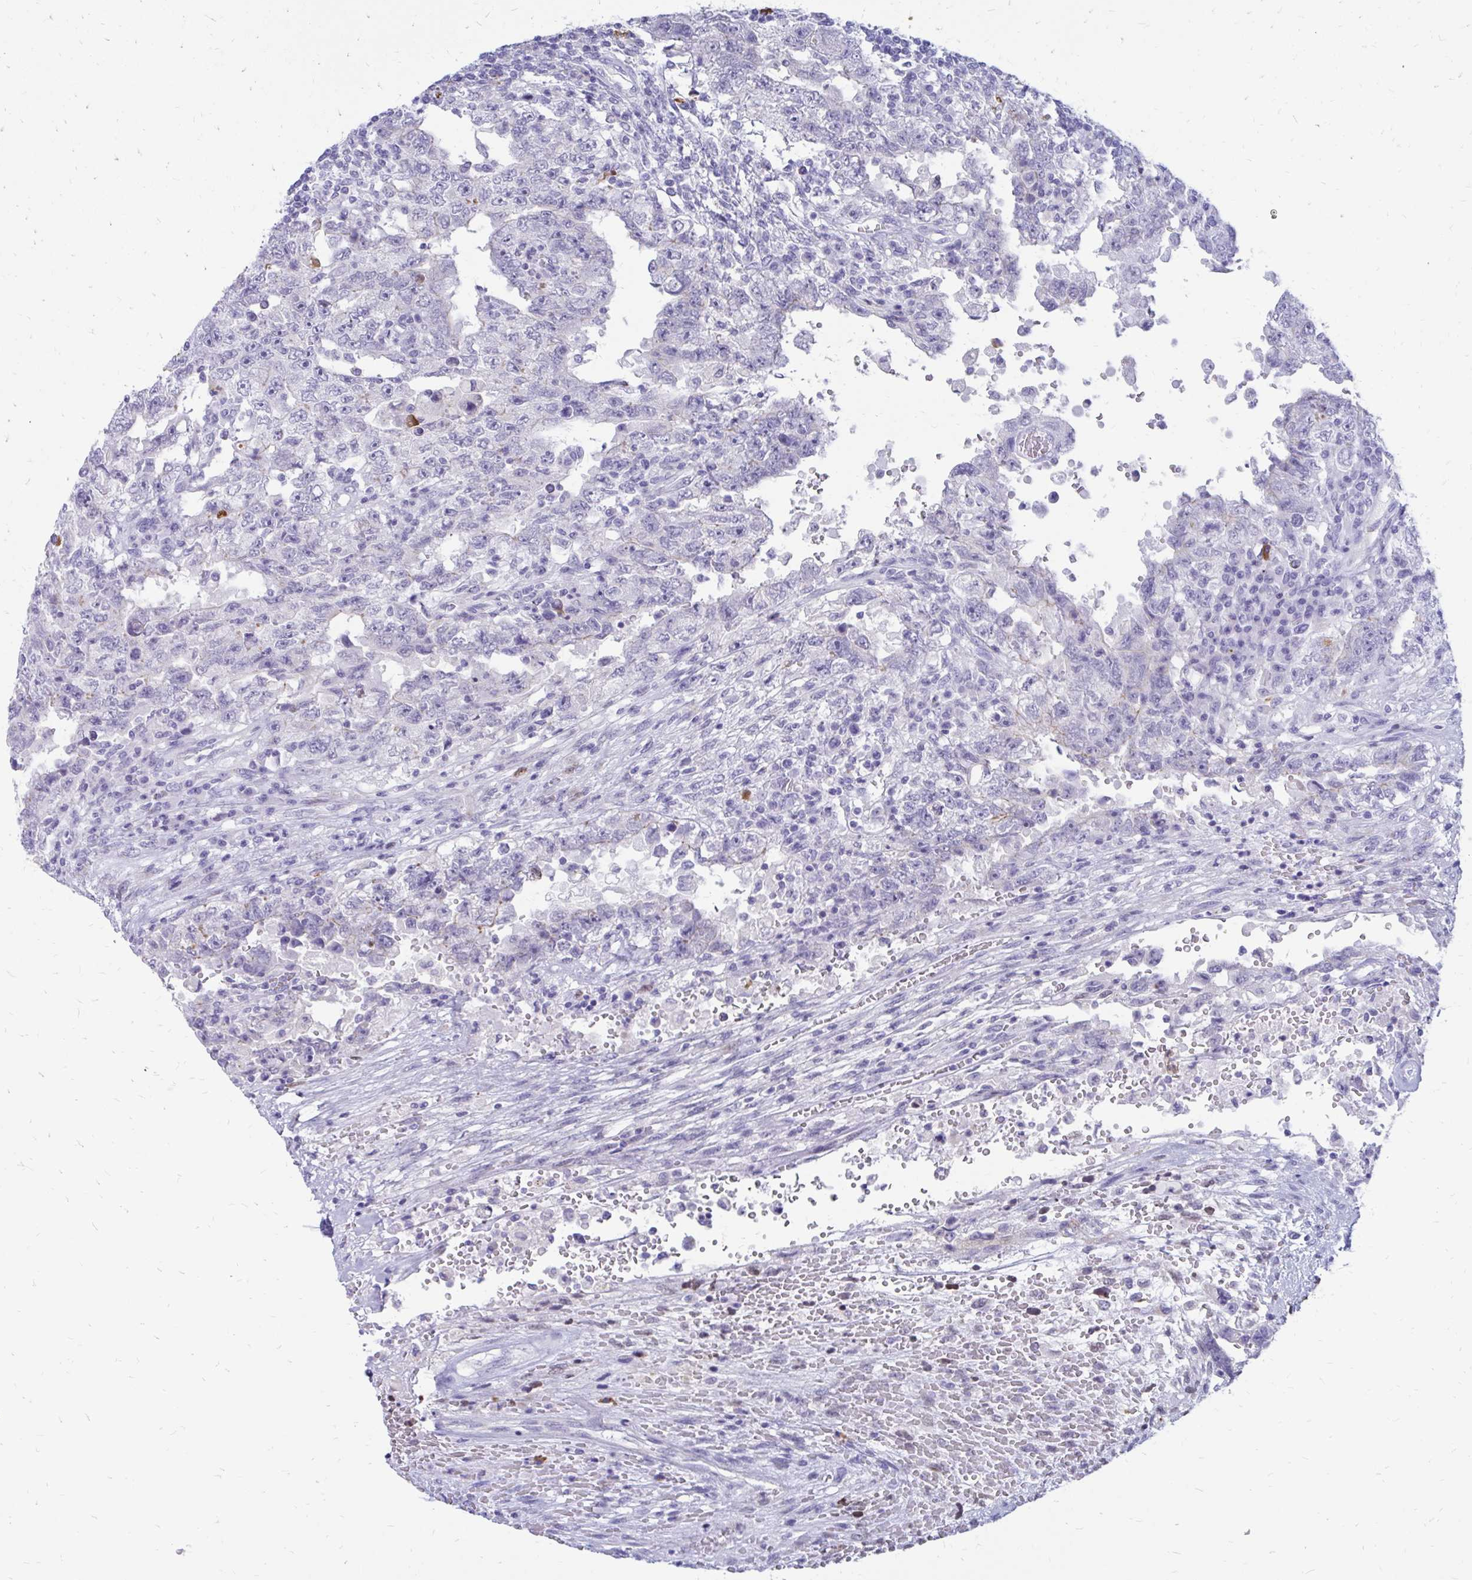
{"staining": {"intensity": "negative", "quantity": "none", "location": "none"}, "tissue": "testis cancer", "cell_type": "Tumor cells", "image_type": "cancer", "snomed": [{"axis": "morphology", "description": "Carcinoma, Embryonal, NOS"}, {"axis": "topography", "description": "Testis"}], "caption": "Testis cancer (embryonal carcinoma) was stained to show a protein in brown. There is no significant expression in tumor cells. (DAB immunohistochemistry with hematoxylin counter stain).", "gene": "IGSF5", "patient": {"sex": "male", "age": 26}}